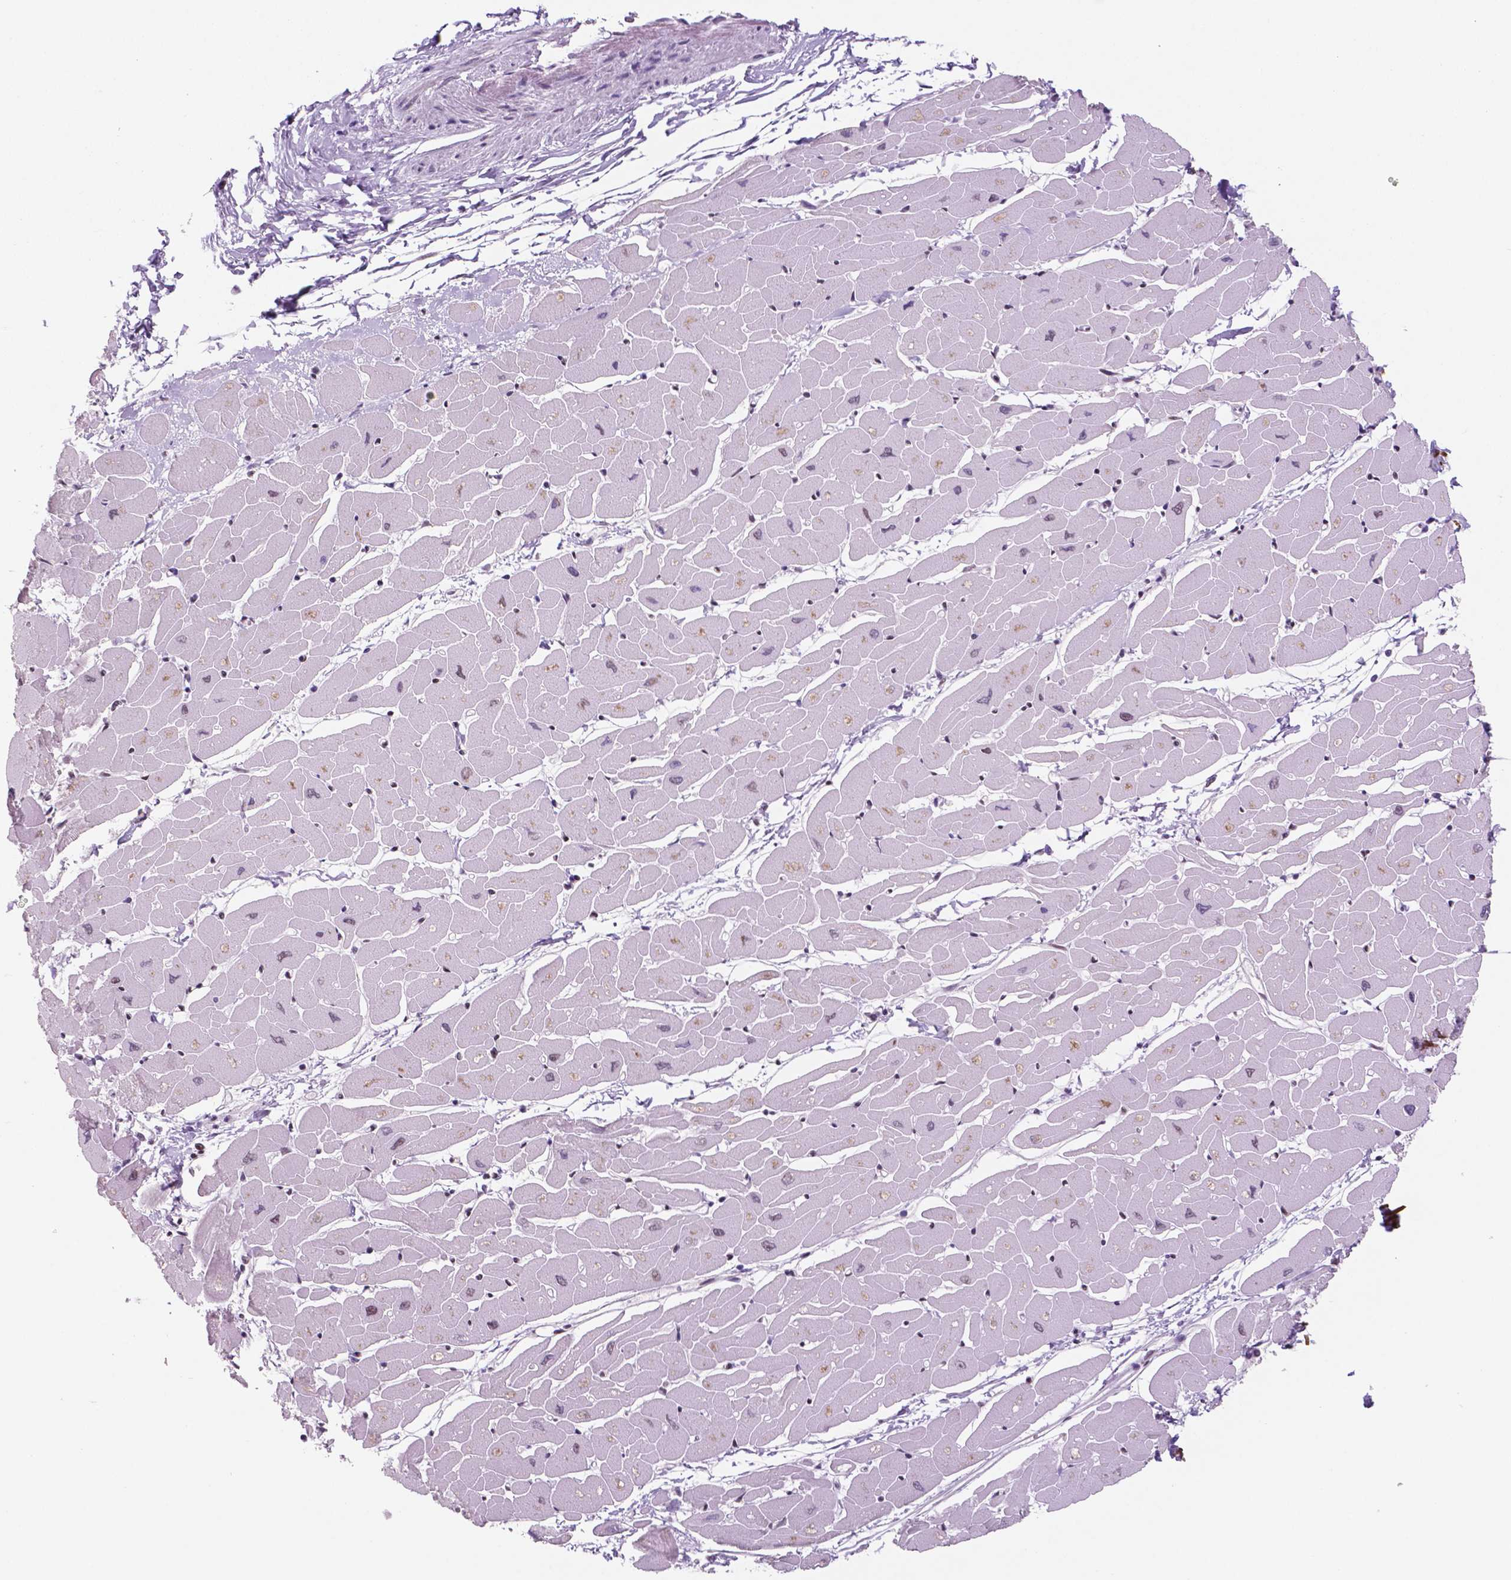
{"staining": {"intensity": "strong", "quantity": "<25%", "location": "nuclear"}, "tissue": "heart muscle", "cell_type": "Cardiomyocytes", "image_type": "normal", "snomed": [{"axis": "morphology", "description": "Normal tissue, NOS"}, {"axis": "topography", "description": "Heart"}], "caption": "The micrograph exhibits a brown stain indicating the presence of a protein in the nuclear of cardiomyocytes in heart muscle.", "gene": "MSH6", "patient": {"sex": "male", "age": 57}}